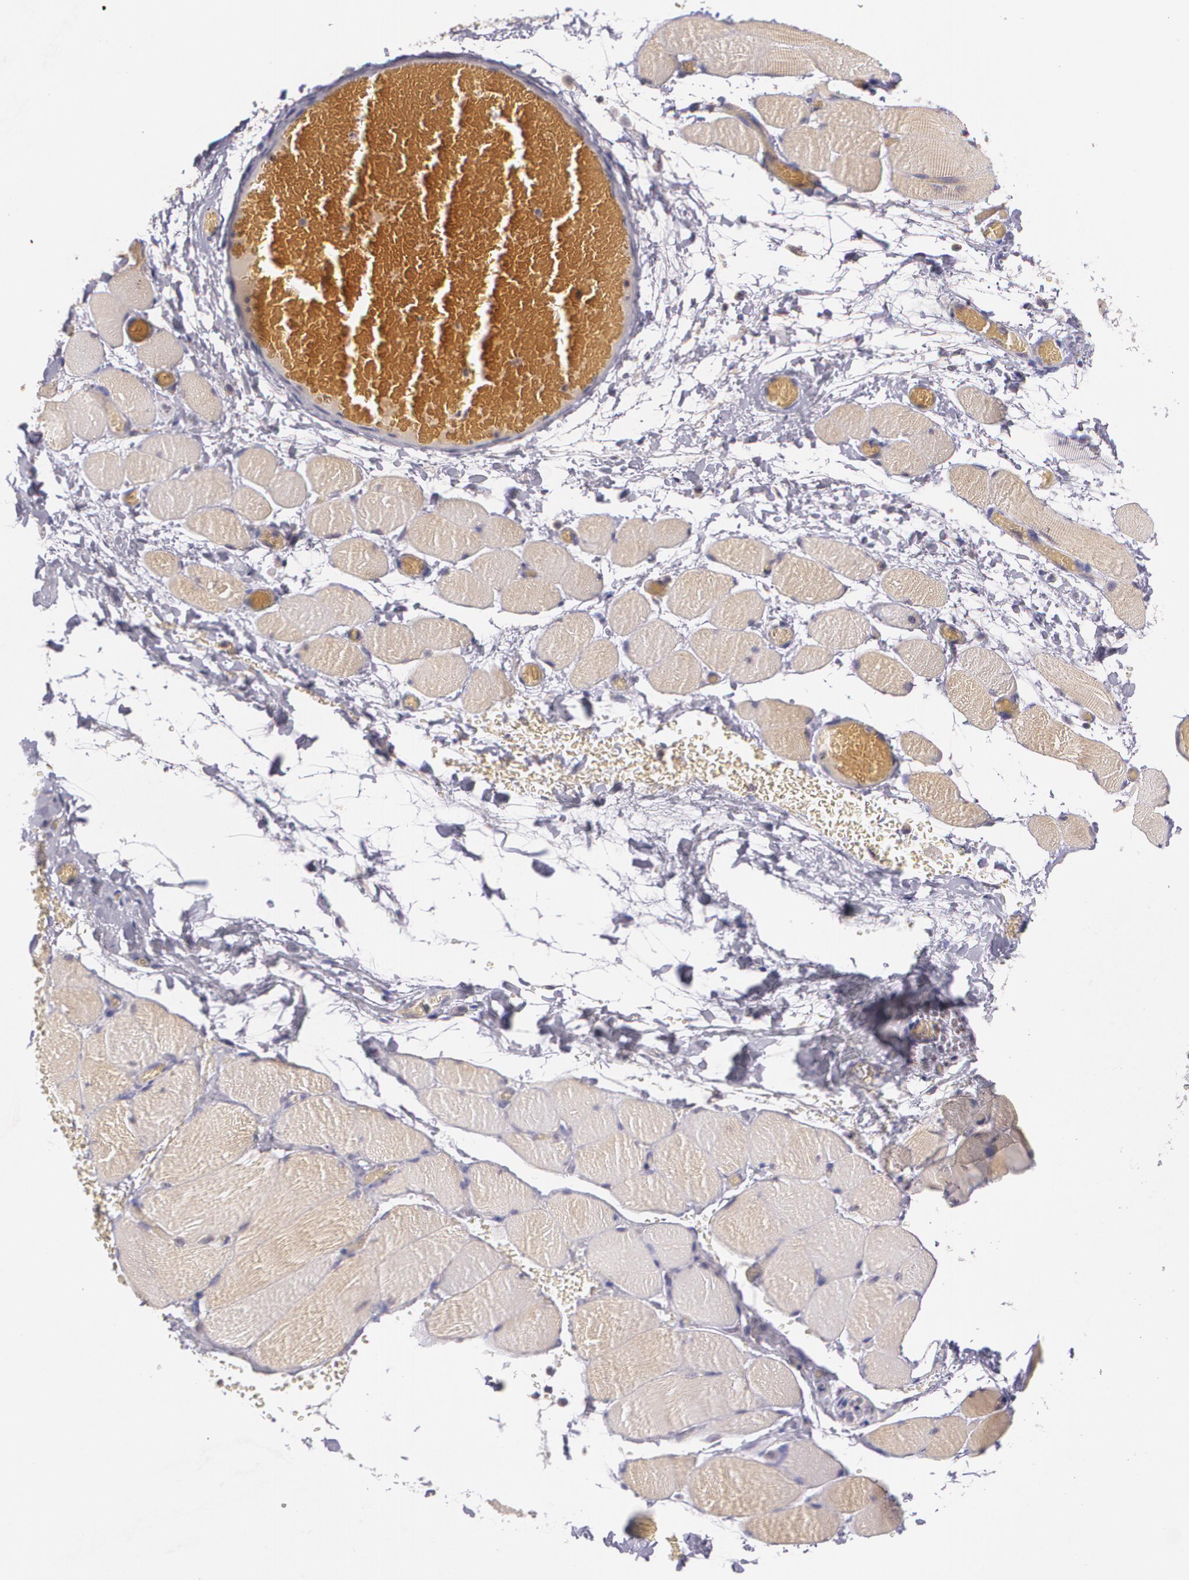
{"staining": {"intensity": "weak", "quantity": "25%-75%", "location": "cytoplasmic/membranous"}, "tissue": "skeletal muscle", "cell_type": "Myocytes", "image_type": "normal", "snomed": [{"axis": "morphology", "description": "Normal tissue, NOS"}, {"axis": "topography", "description": "Skeletal muscle"}, {"axis": "topography", "description": "Soft tissue"}], "caption": "A brown stain labels weak cytoplasmic/membranous expression of a protein in myocytes of normal human skeletal muscle.", "gene": "CCL17", "patient": {"sex": "female", "age": 58}}